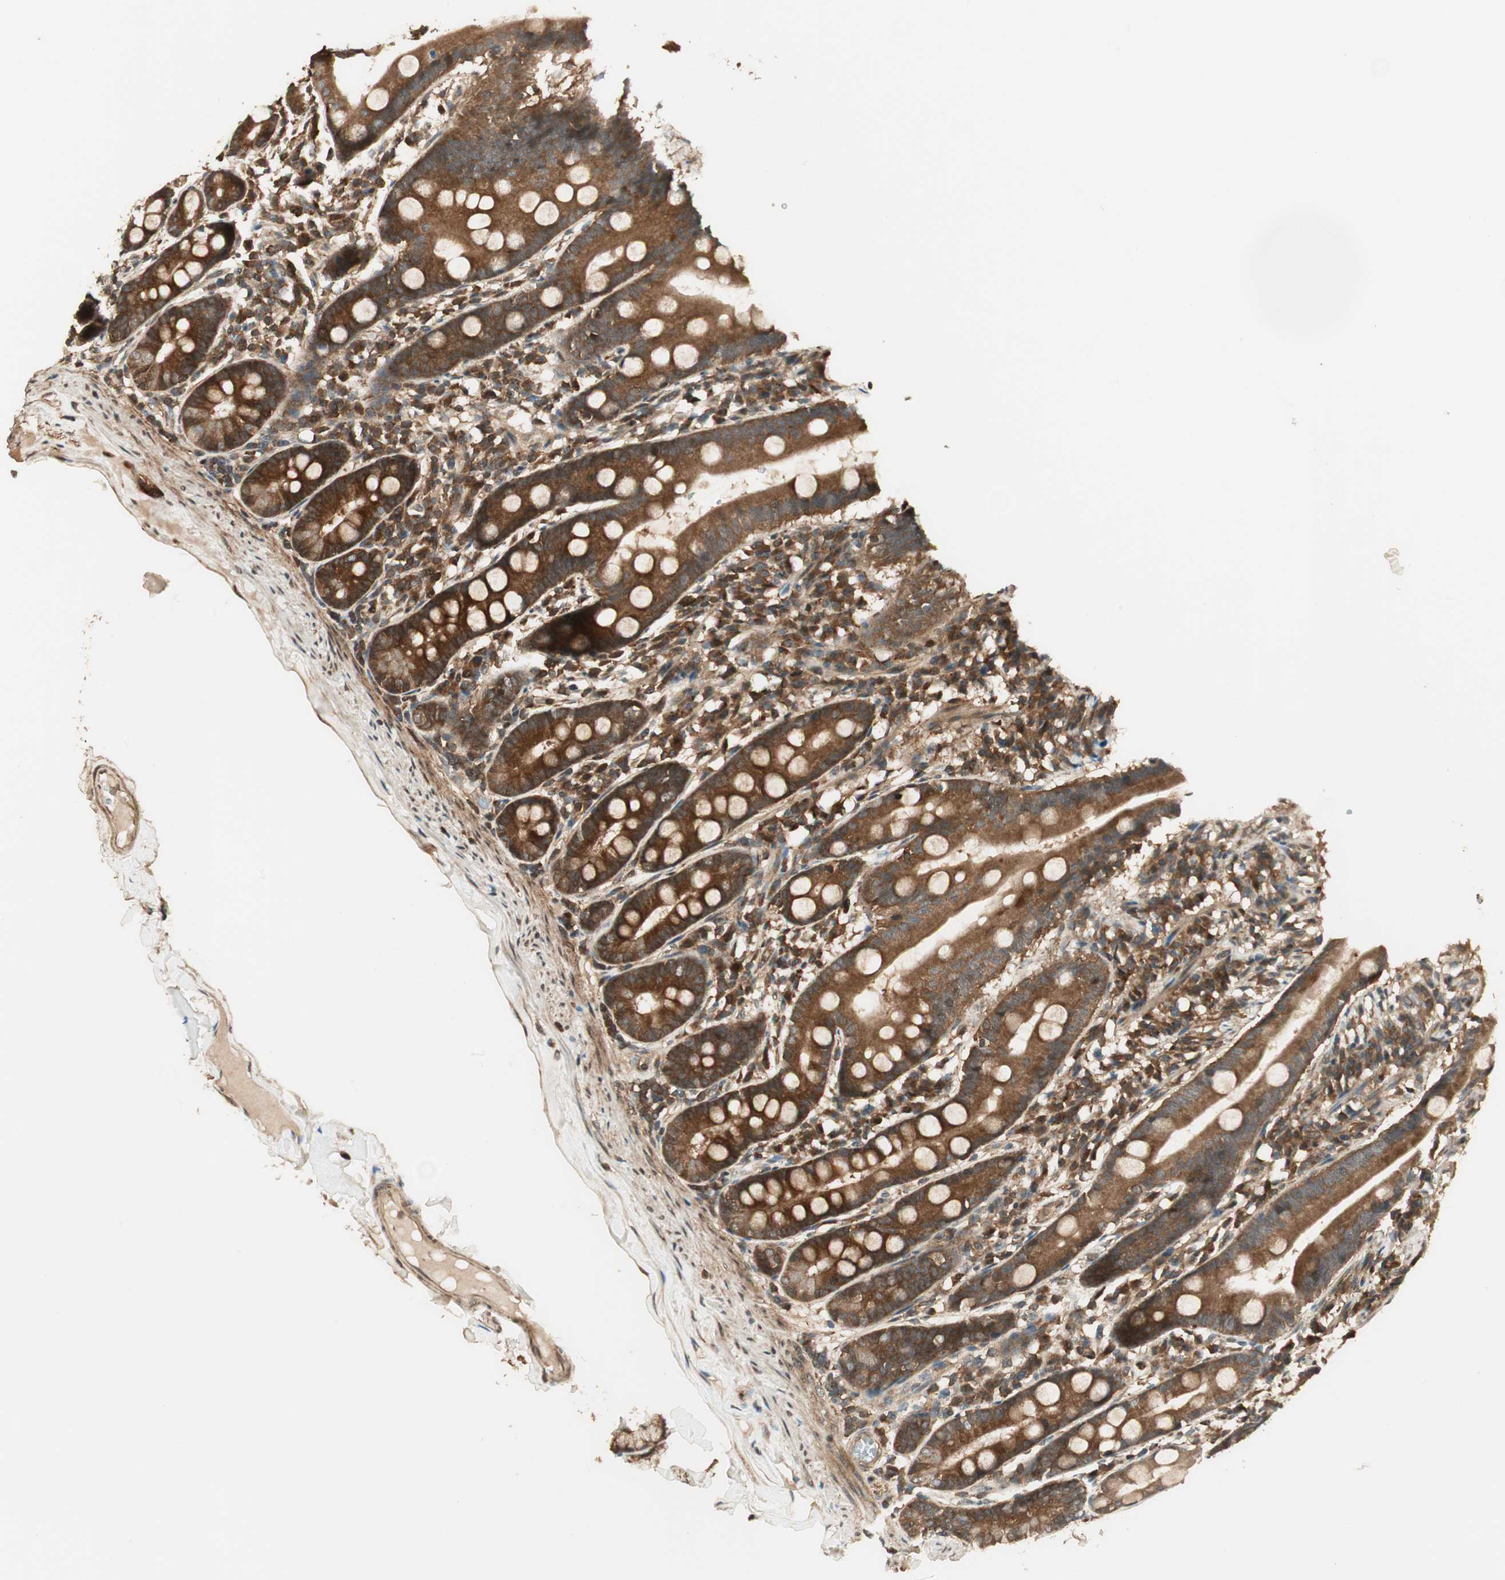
{"staining": {"intensity": "strong", "quantity": ">75%", "location": "cytoplasmic/membranous"}, "tissue": "duodenum", "cell_type": "Glandular cells", "image_type": "normal", "snomed": [{"axis": "morphology", "description": "Normal tissue, NOS"}, {"axis": "topography", "description": "Duodenum"}], "caption": "Immunohistochemical staining of benign human duodenum shows >75% levels of strong cytoplasmic/membranous protein positivity in about >75% of glandular cells. (DAB IHC, brown staining for protein, blue staining for nuclei).", "gene": "CNOT4", "patient": {"sex": "male", "age": 50}}